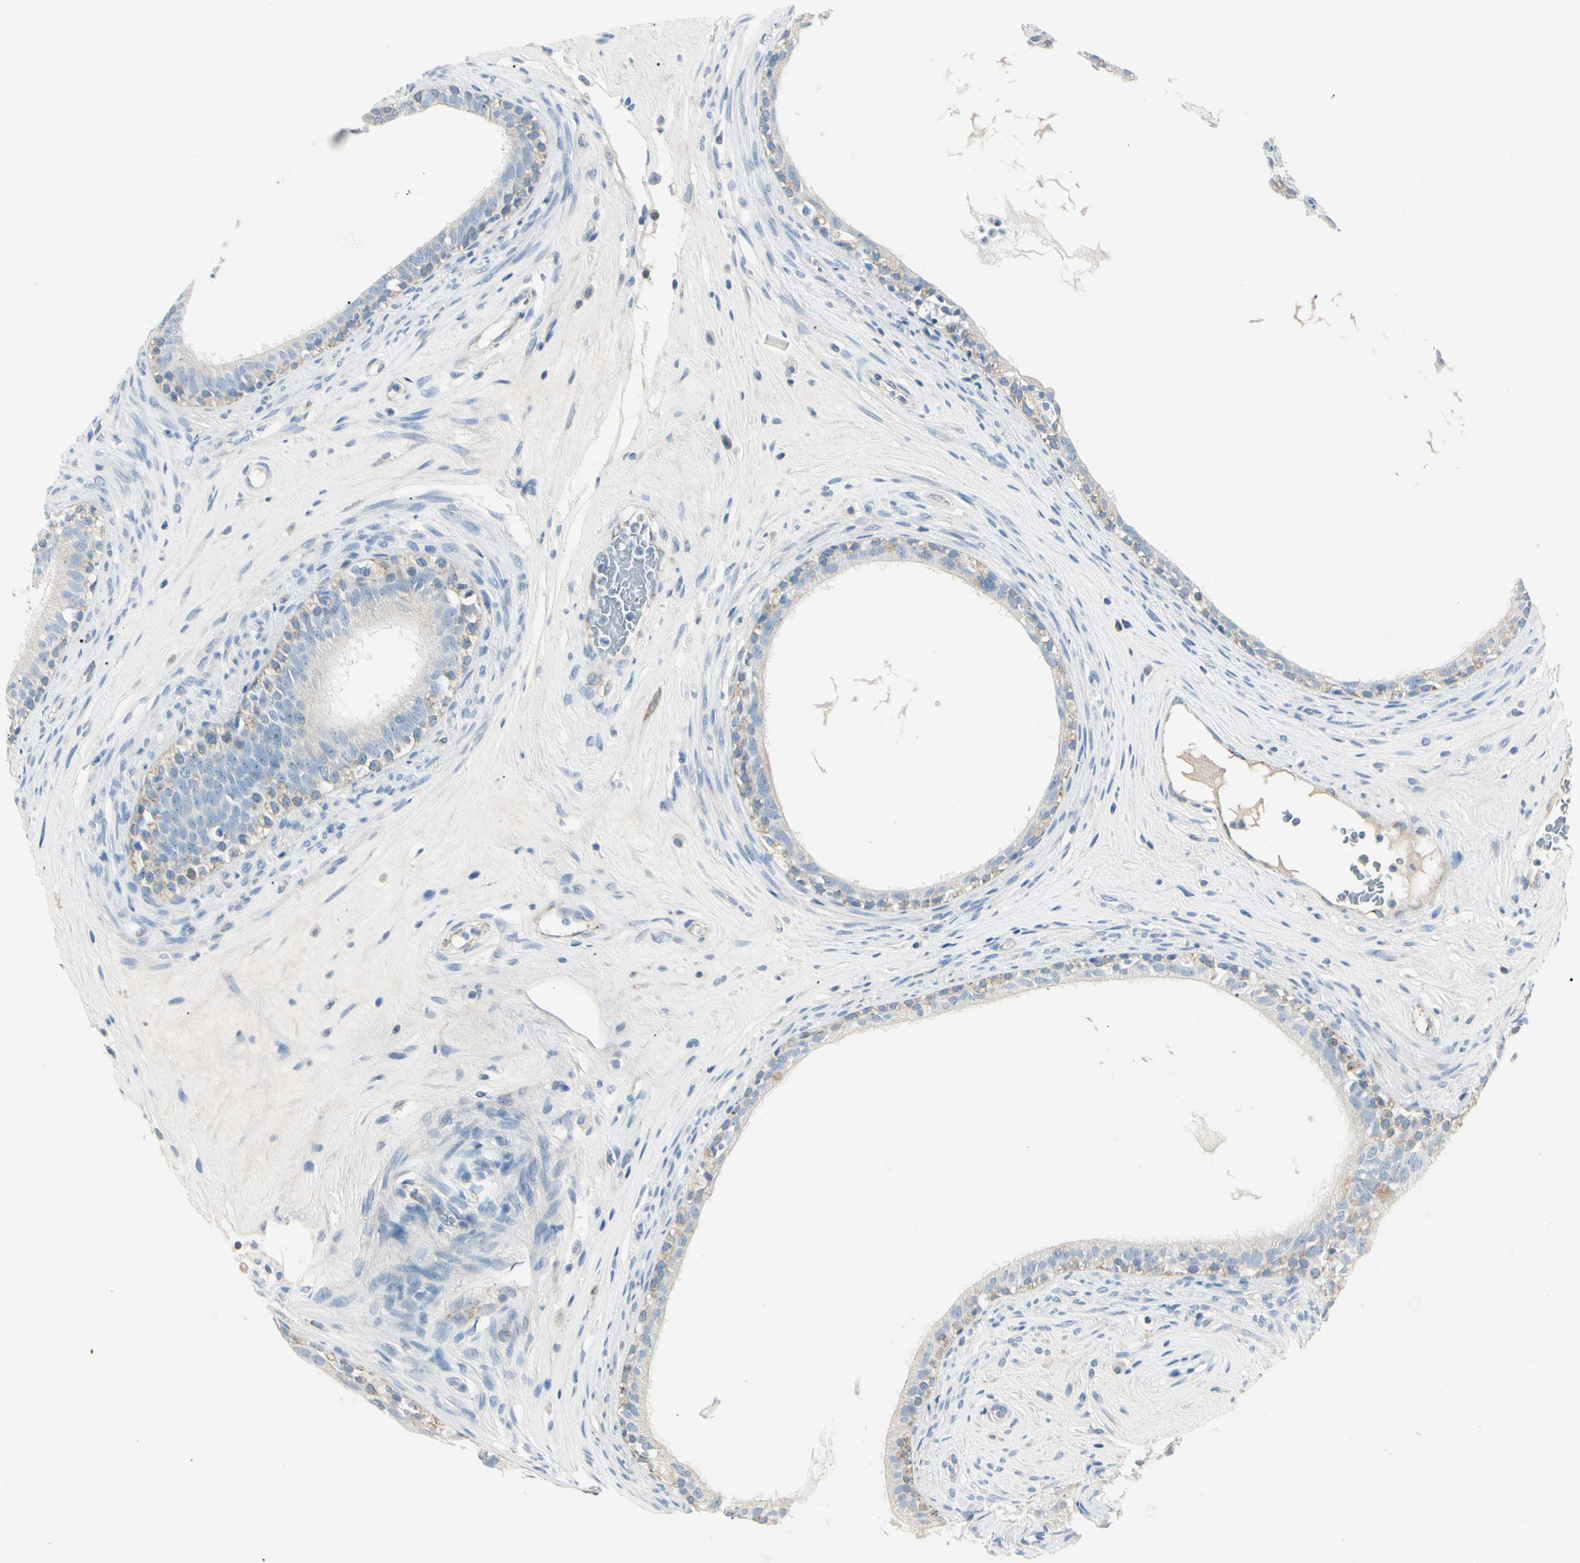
{"staining": {"intensity": "weak", "quantity": "<25%", "location": "cytoplasmic/membranous"}, "tissue": "epididymis", "cell_type": "Glandular cells", "image_type": "normal", "snomed": [{"axis": "morphology", "description": "Normal tissue, NOS"}, {"axis": "morphology", "description": "Inflammation, NOS"}, {"axis": "topography", "description": "Epididymis"}], "caption": "High magnification brightfield microscopy of unremarkable epididymis stained with DAB (brown) and counterstained with hematoxylin (blue): glandular cells show no significant positivity. (IHC, brightfield microscopy, high magnification).", "gene": "SLC6A15", "patient": {"sex": "male", "age": 84}}